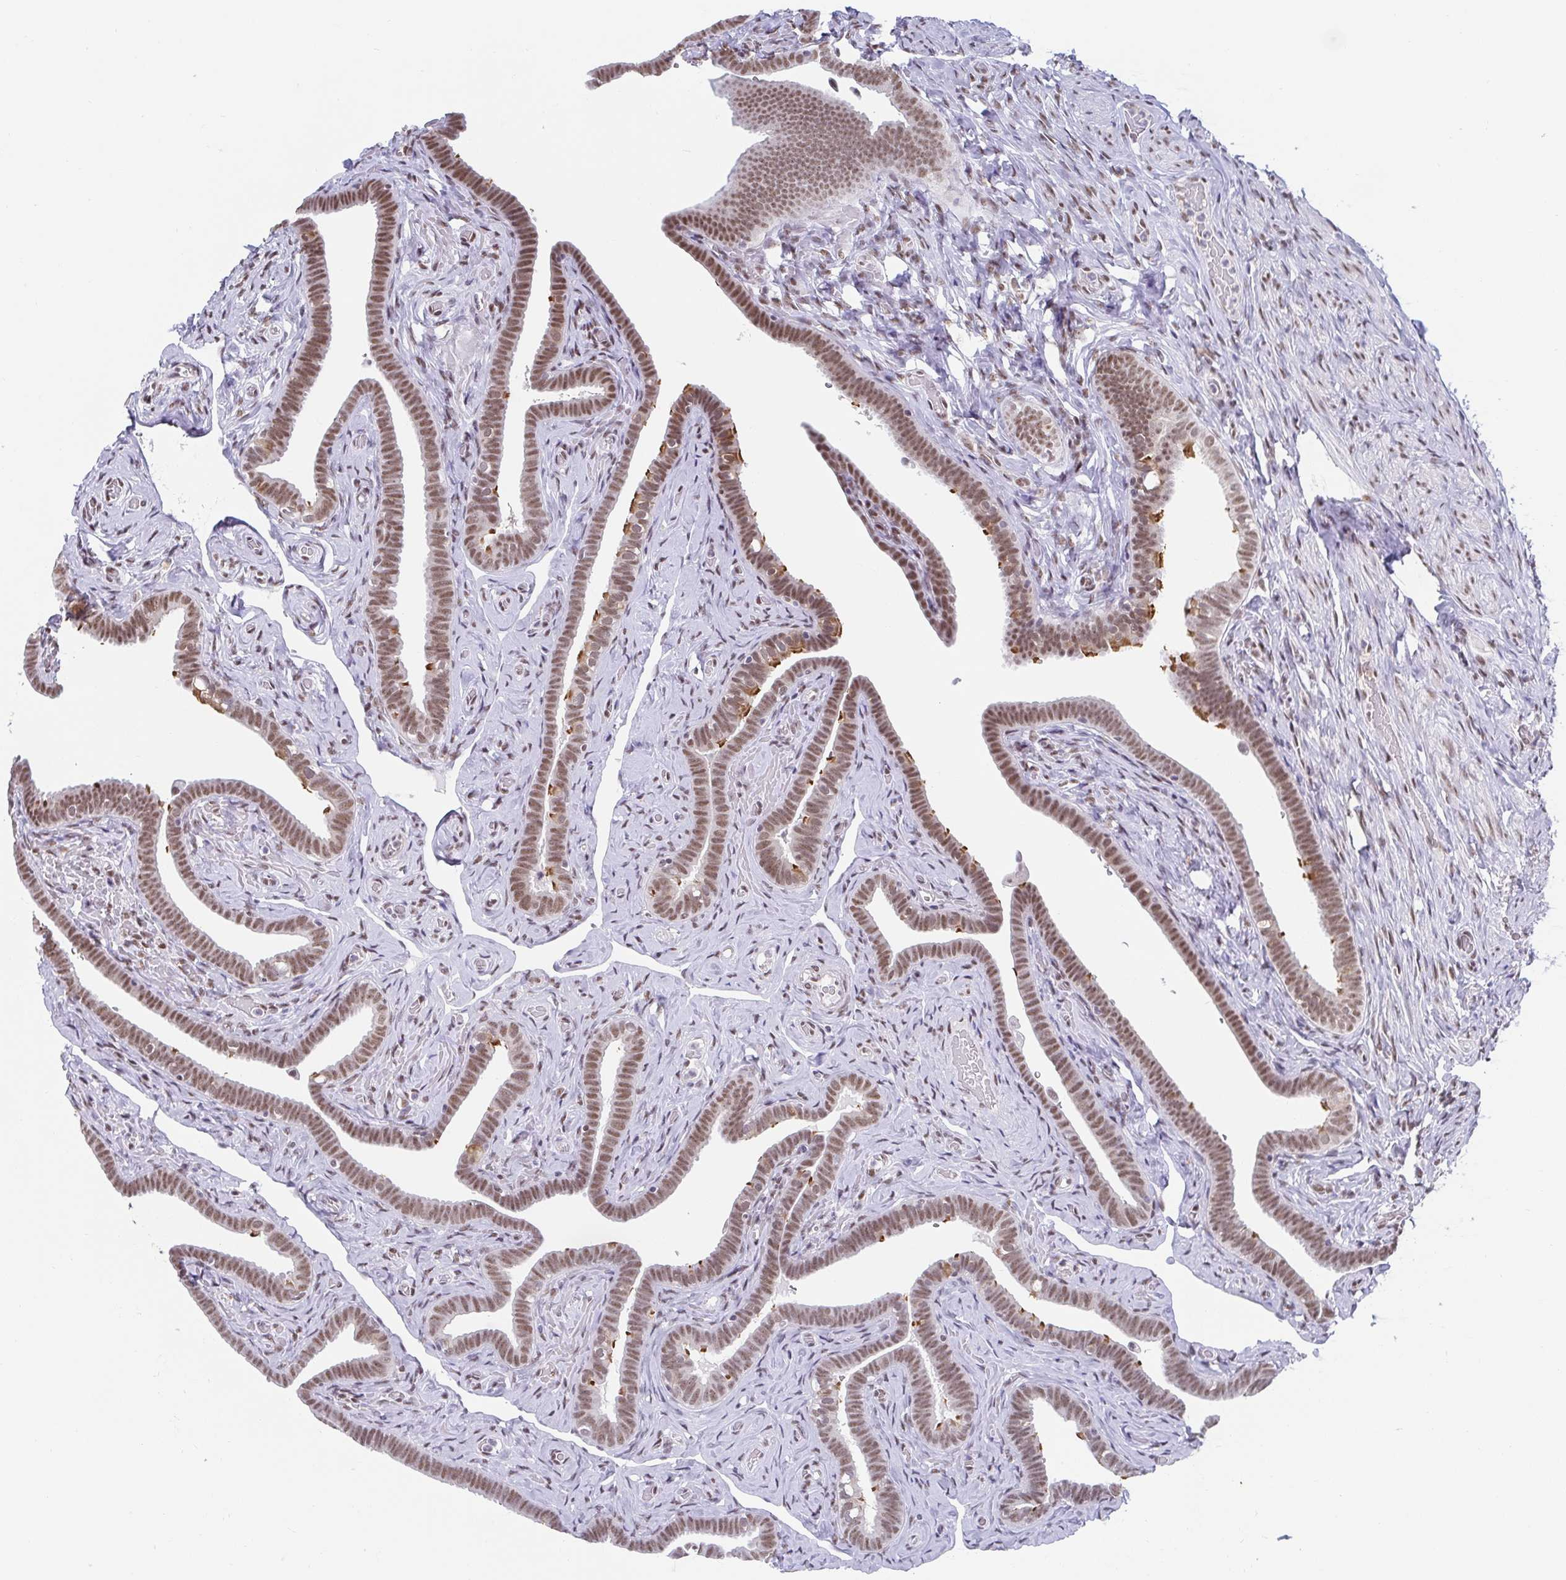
{"staining": {"intensity": "moderate", "quantity": ">75%", "location": "cytoplasmic/membranous,nuclear"}, "tissue": "fallopian tube", "cell_type": "Glandular cells", "image_type": "normal", "snomed": [{"axis": "morphology", "description": "Normal tissue, NOS"}, {"axis": "topography", "description": "Fallopian tube"}], "caption": "A histopathology image showing moderate cytoplasmic/membranous,nuclear staining in approximately >75% of glandular cells in benign fallopian tube, as visualized by brown immunohistochemical staining.", "gene": "SLC7A10", "patient": {"sex": "female", "age": 69}}